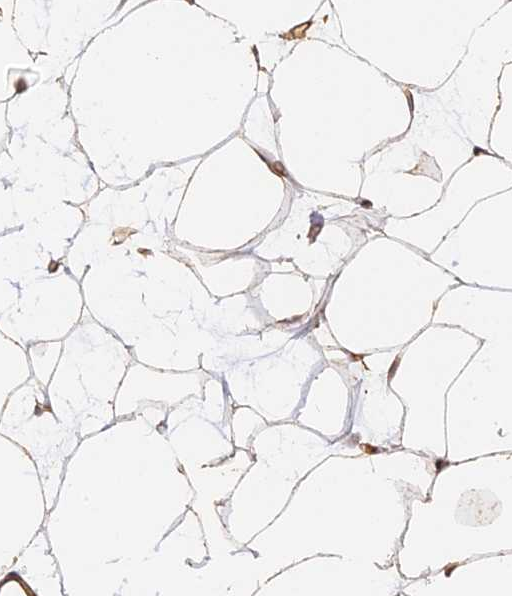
{"staining": {"intensity": "moderate", "quantity": ">75%", "location": "cytoplasmic/membranous"}, "tissue": "adipose tissue", "cell_type": "Adipocytes", "image_type": "normal", "snomed": [{"axis": "morphology", "description": "Normal tissue, NOS"}, {"axis": "topography", "description": "Breast"}], "caption": "This image shows immunohistochemistry staining of unremarkable human adipose tissue, with medium moderate cytoplasmic/membranous positivity in approximately >75% of adipocytes.", "gene": "SAC3D1", "patient": {"sex": "female", "age": 23}}